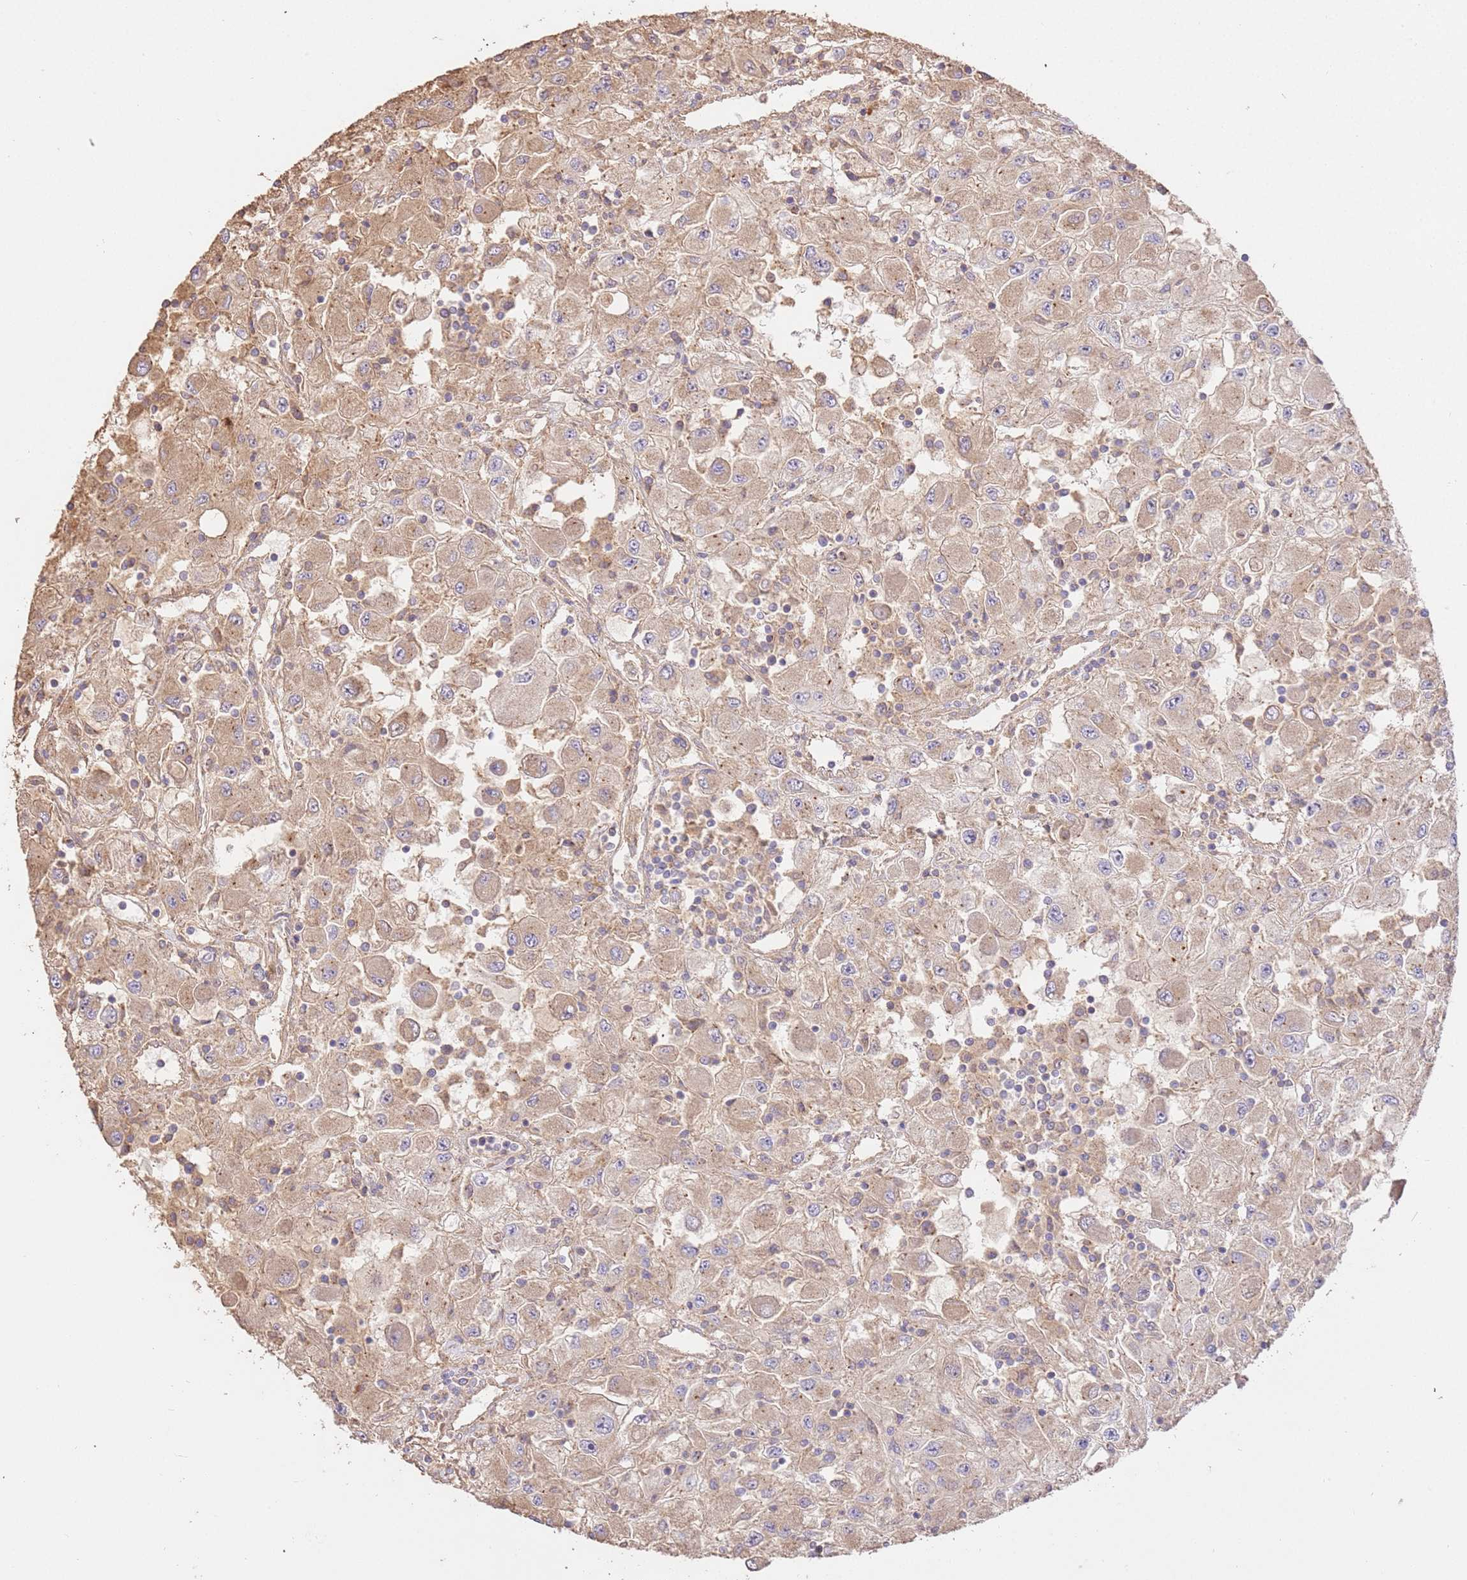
{"staining": {"intensity": "weak", "quantity": ">75%", "location": "cytoplasmic/membranous"}, "tissue": "renal cancer", "cell_type": "Tumor cells", "image_type": "cancer", "snomed": [{"axis": "morphology", "description": "Adenocarcinoma, NOS"}, {"axis": "topography", "description": "Kidney"}], "caption": "A high-resolution histopathology image shows IHC staining of renal cancer, which reveals weak cytoplasmic/membranous expression in about >75% of tumor cells.", "gene": "CEP55", "patient": {"sex": "female", "age": 67}}